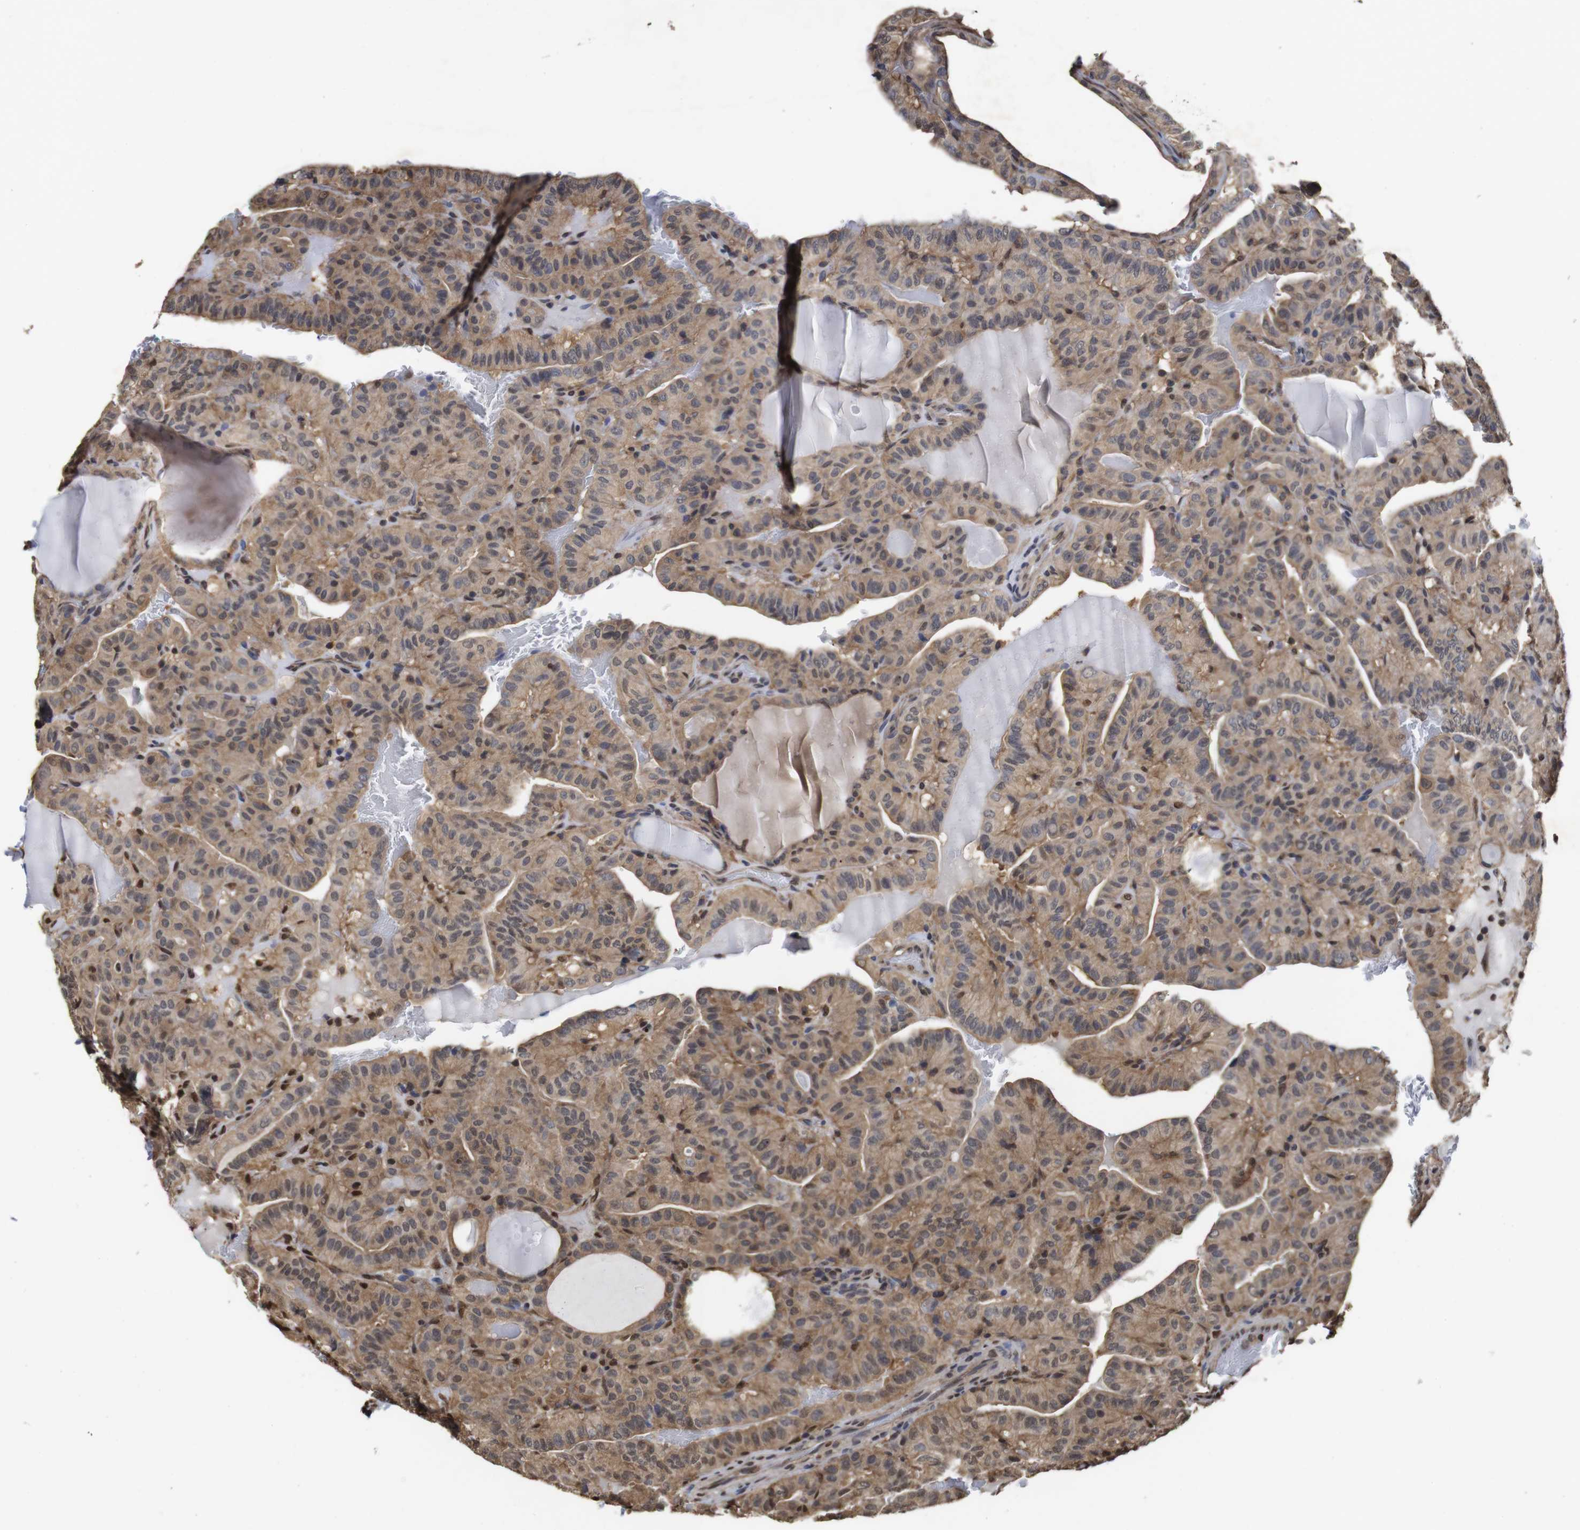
{"staining": {"intensity": "moderate", "quantity": ">75%", "location": "cytoplasmic/membranous"}, "tissue": "thyroid cancer", "cell_type": "Tumor cells", "image_type": "cancer", "snomed": [{"axis": "morphology", "description": "Papillary adenocarcinoma, NOS"}, {"axis": "topography", "description": "Thyroid gland"}], "caption": "This photomicrograph shows immunohistochemistry (IHC) staining of human thyroid cancer (papillary adenocarcinoma), with medium moderate cytoplasmic/membranous staining in approximately >75% of tumor cells.", "gene": "SUMO3", "patient": {"sex": "male", "age": 77}}